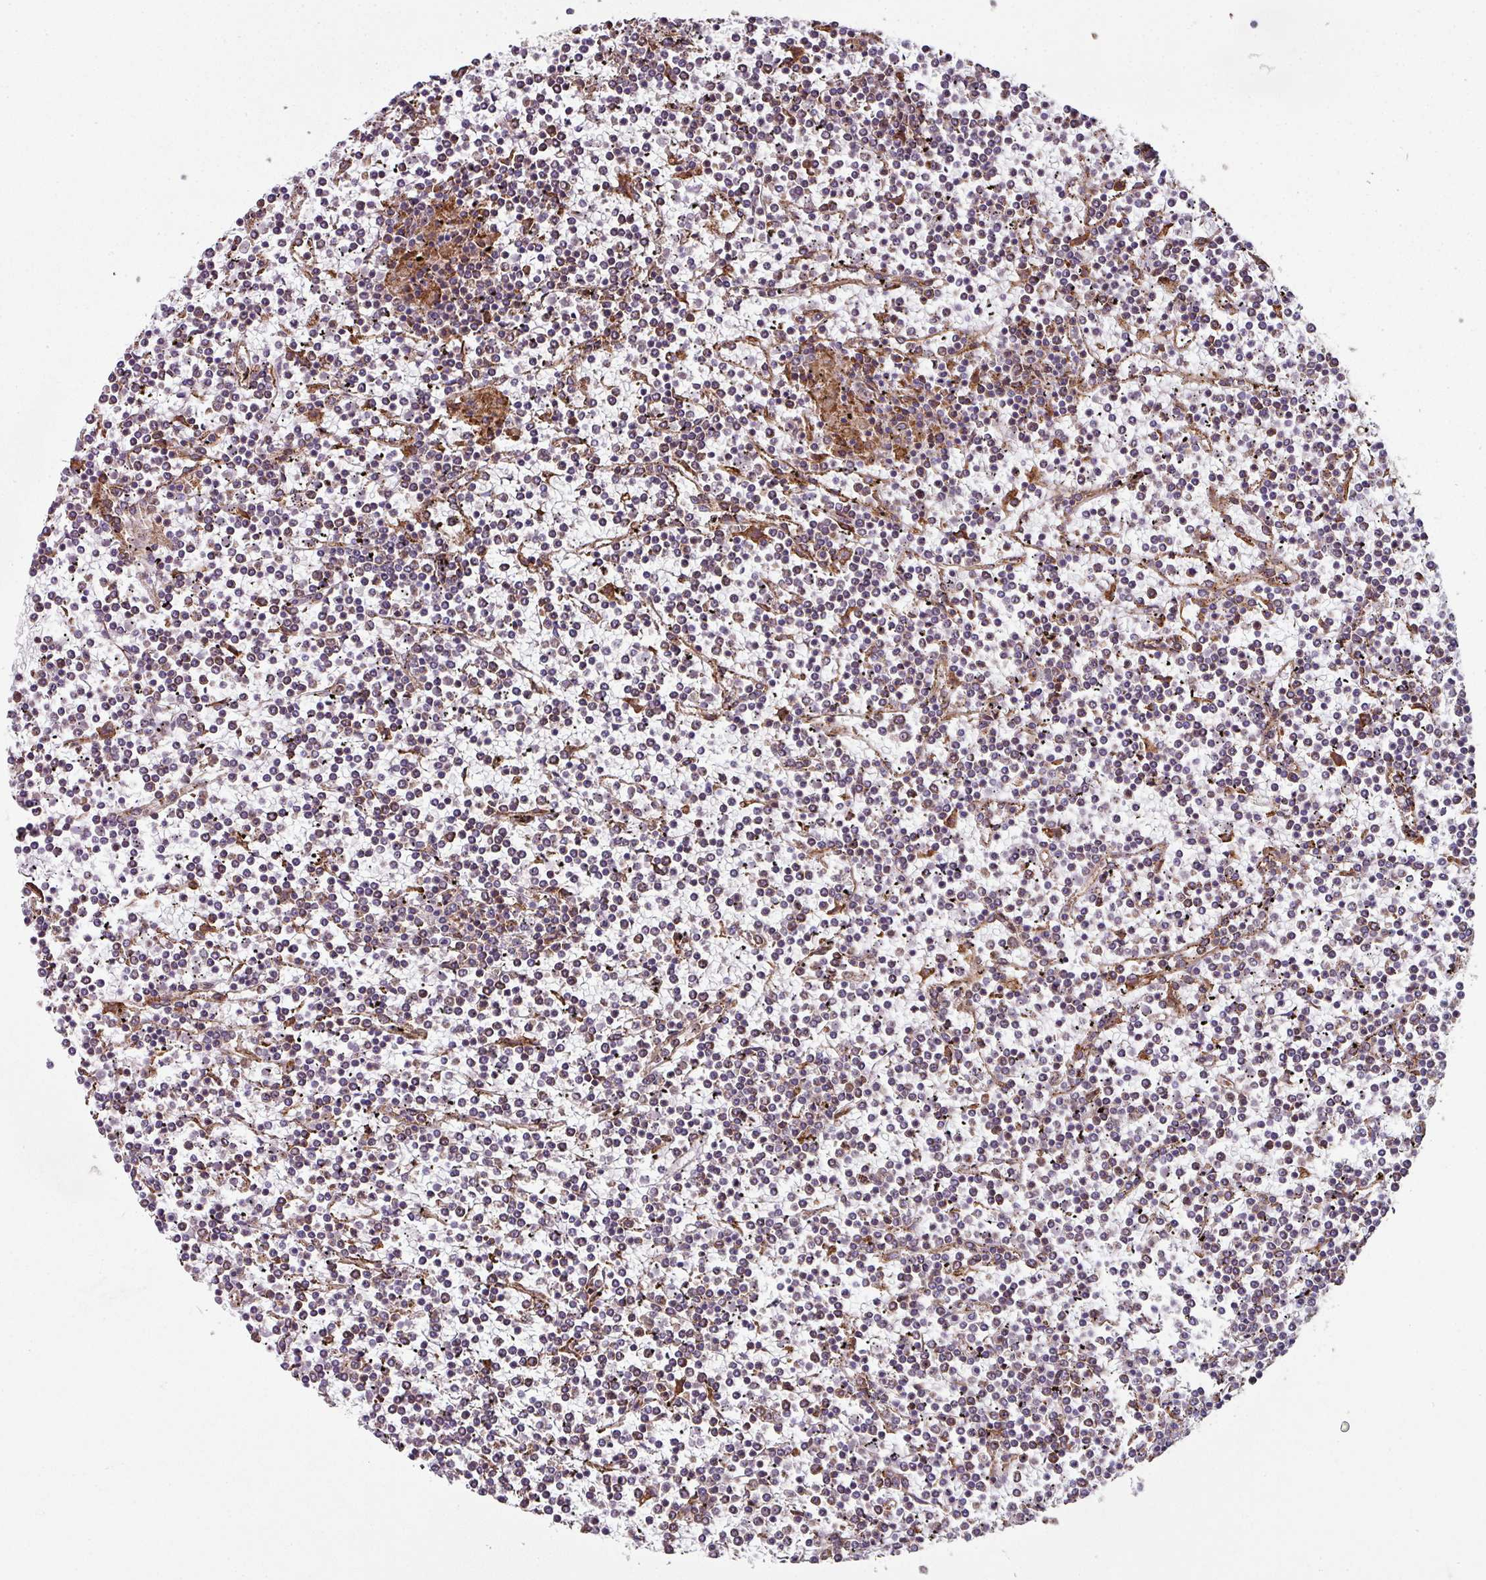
{"staining": {"intensity": "weak", "quantity": ">75%", "location": "cytoplasmic/membranous"}, "tissue": "lymphoma", "cell_type": "Tumor cells", "image_type": "cancer", "snomed": [{"axis": "morphology", "description": "Malignant lymphoma, non-Hodgkin's type, Low grade"}, {"axis": "topography", "description": "Spleen"}], "caption": "This histopathology image reveals immunohistochemistry (IHC) staining of low-grade malignant lymphoma, non-Hodgkin's type, with low weak cytoplasmic/membranous positivity in approximately >75% of tumor cells.", "gene": "FAT4", "patient": {"sex": "female", "age": 19}}